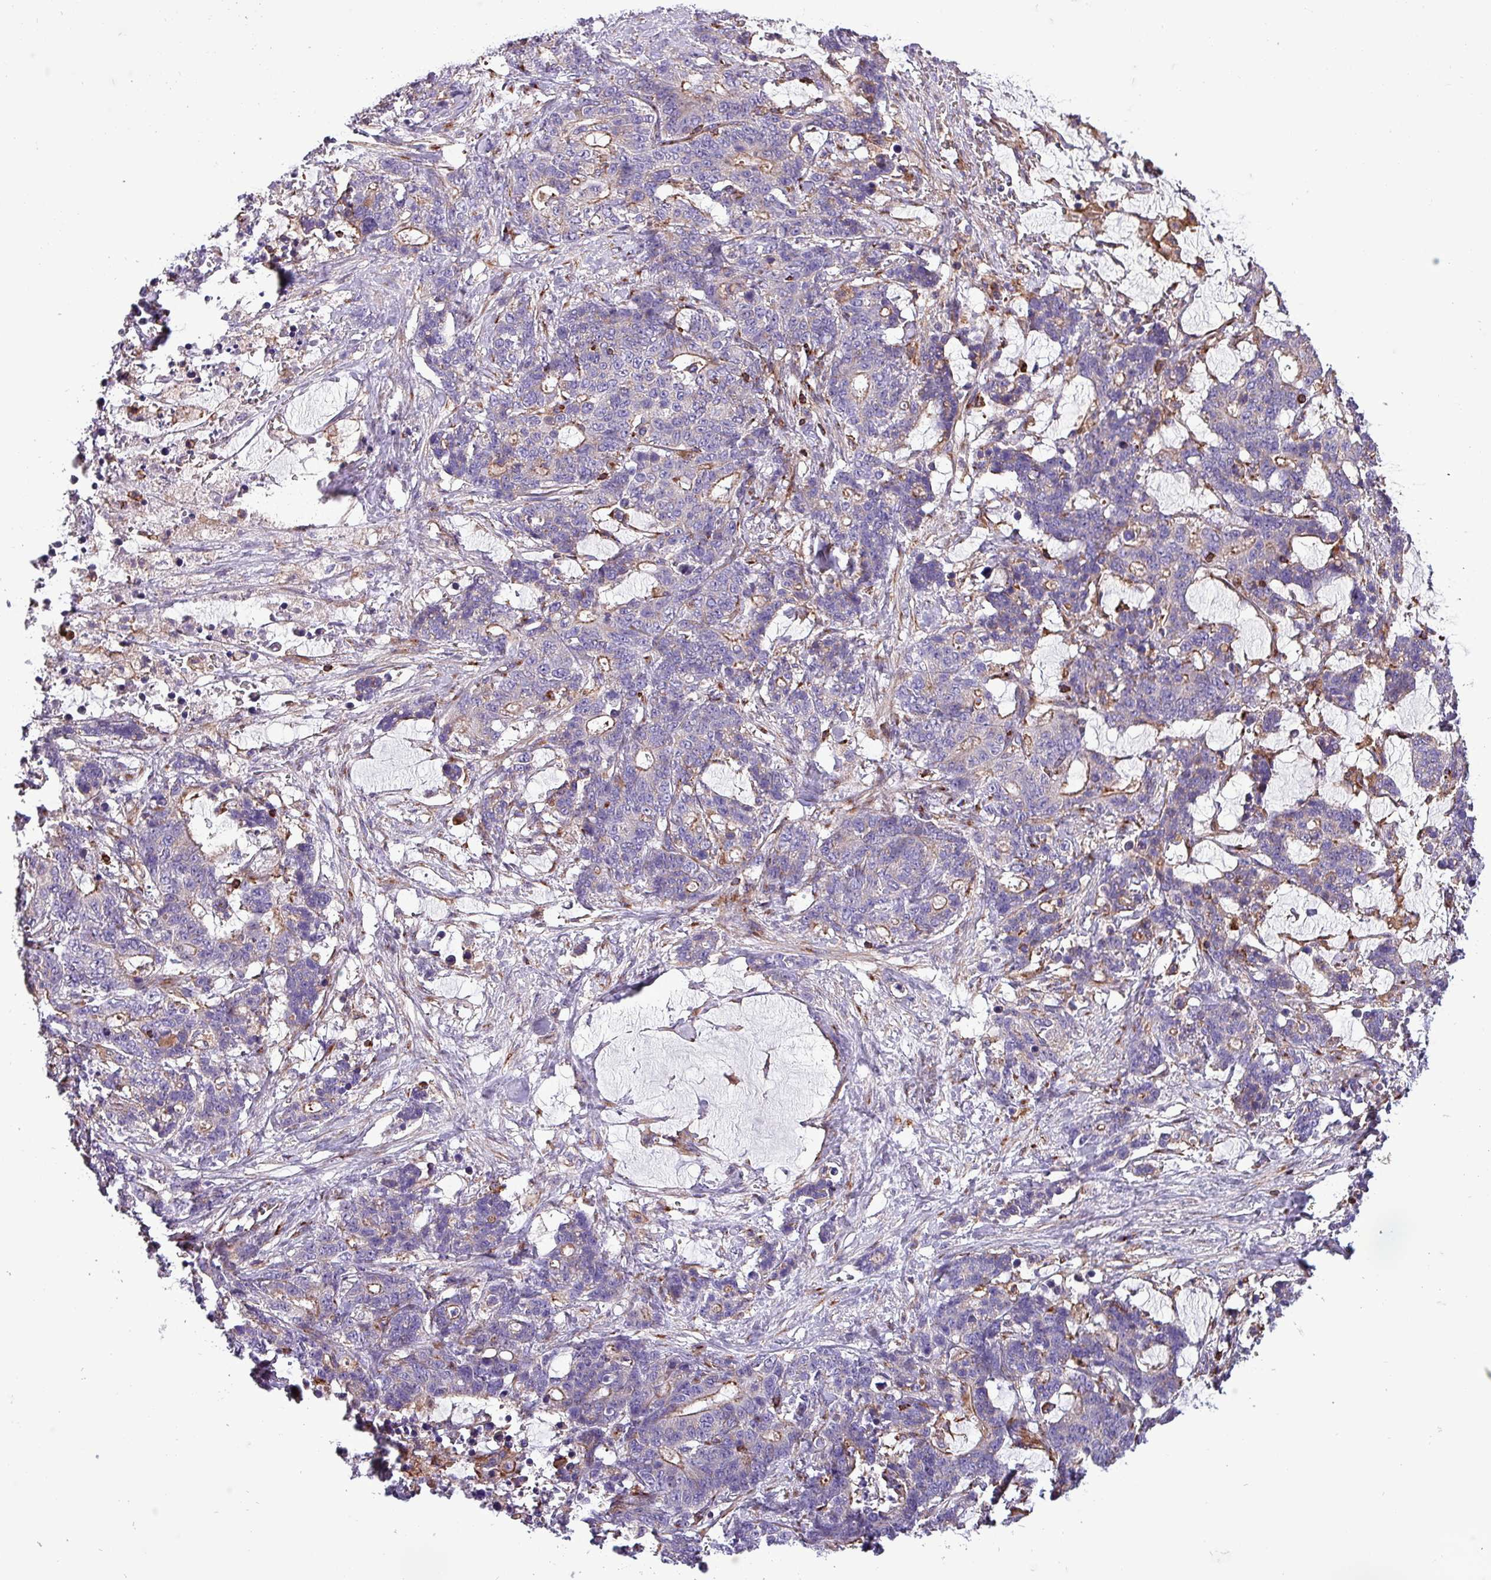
{"staining": {"intensity": "negative", "quantity": "none", "location": "none"}, "tissue": "stomach cancer", "cell_type": "Tumor cells", "image_type": "cancer", "snomed": [{"axis": "morphology", "description": "Normal tissue, NOS"}, {"axis": "morphology", "description": "Adenocarcinoma, NOS"}, {"axis": "topography", "description": "Stomach"}], "caption": "The photomicrograph demonstrates no significant expression in tumor cells of adenocarcinoma (stomach).", "gene": "VAMP4", "patient": {"sex": "female", "age": 64}}